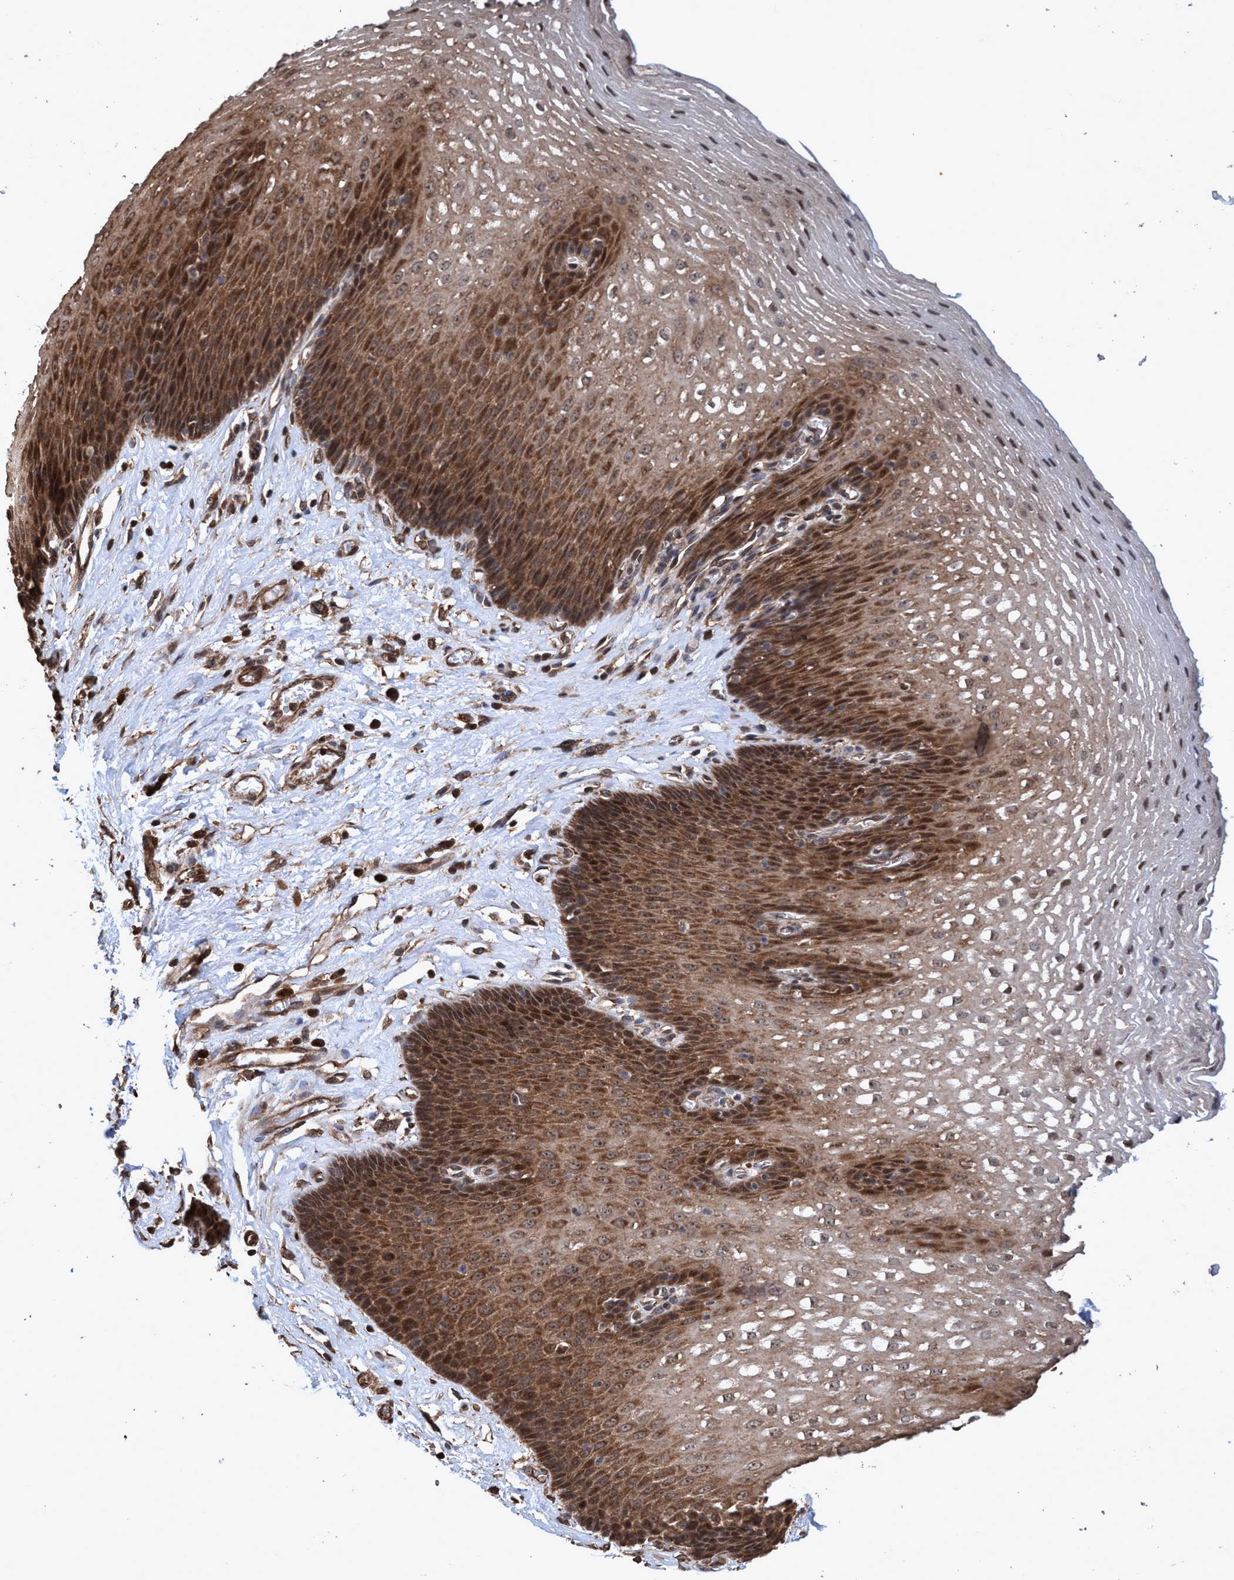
{"staining": {"intensity": "strong", "quantity": ">75%", "location": "cytoplasmic/membranous,nuclear"}, "tissue": "esophagus", "cell_type": "Squamous epithelial cells", "image_type": "normal", "snomed": [{"axis": "morphology", "description": "Normal tissue, NOS"}, {"axis": "topography", "description": "Esophagus"}], "caption": "Esophagus stained with immunohistochemistry shows strong cytoplasmic/membranous,nuclear staining in approximately >75% of squamous epithelial cells.", "gene": "TRPC7", "patient": {"sex": "male", "age": 48}}